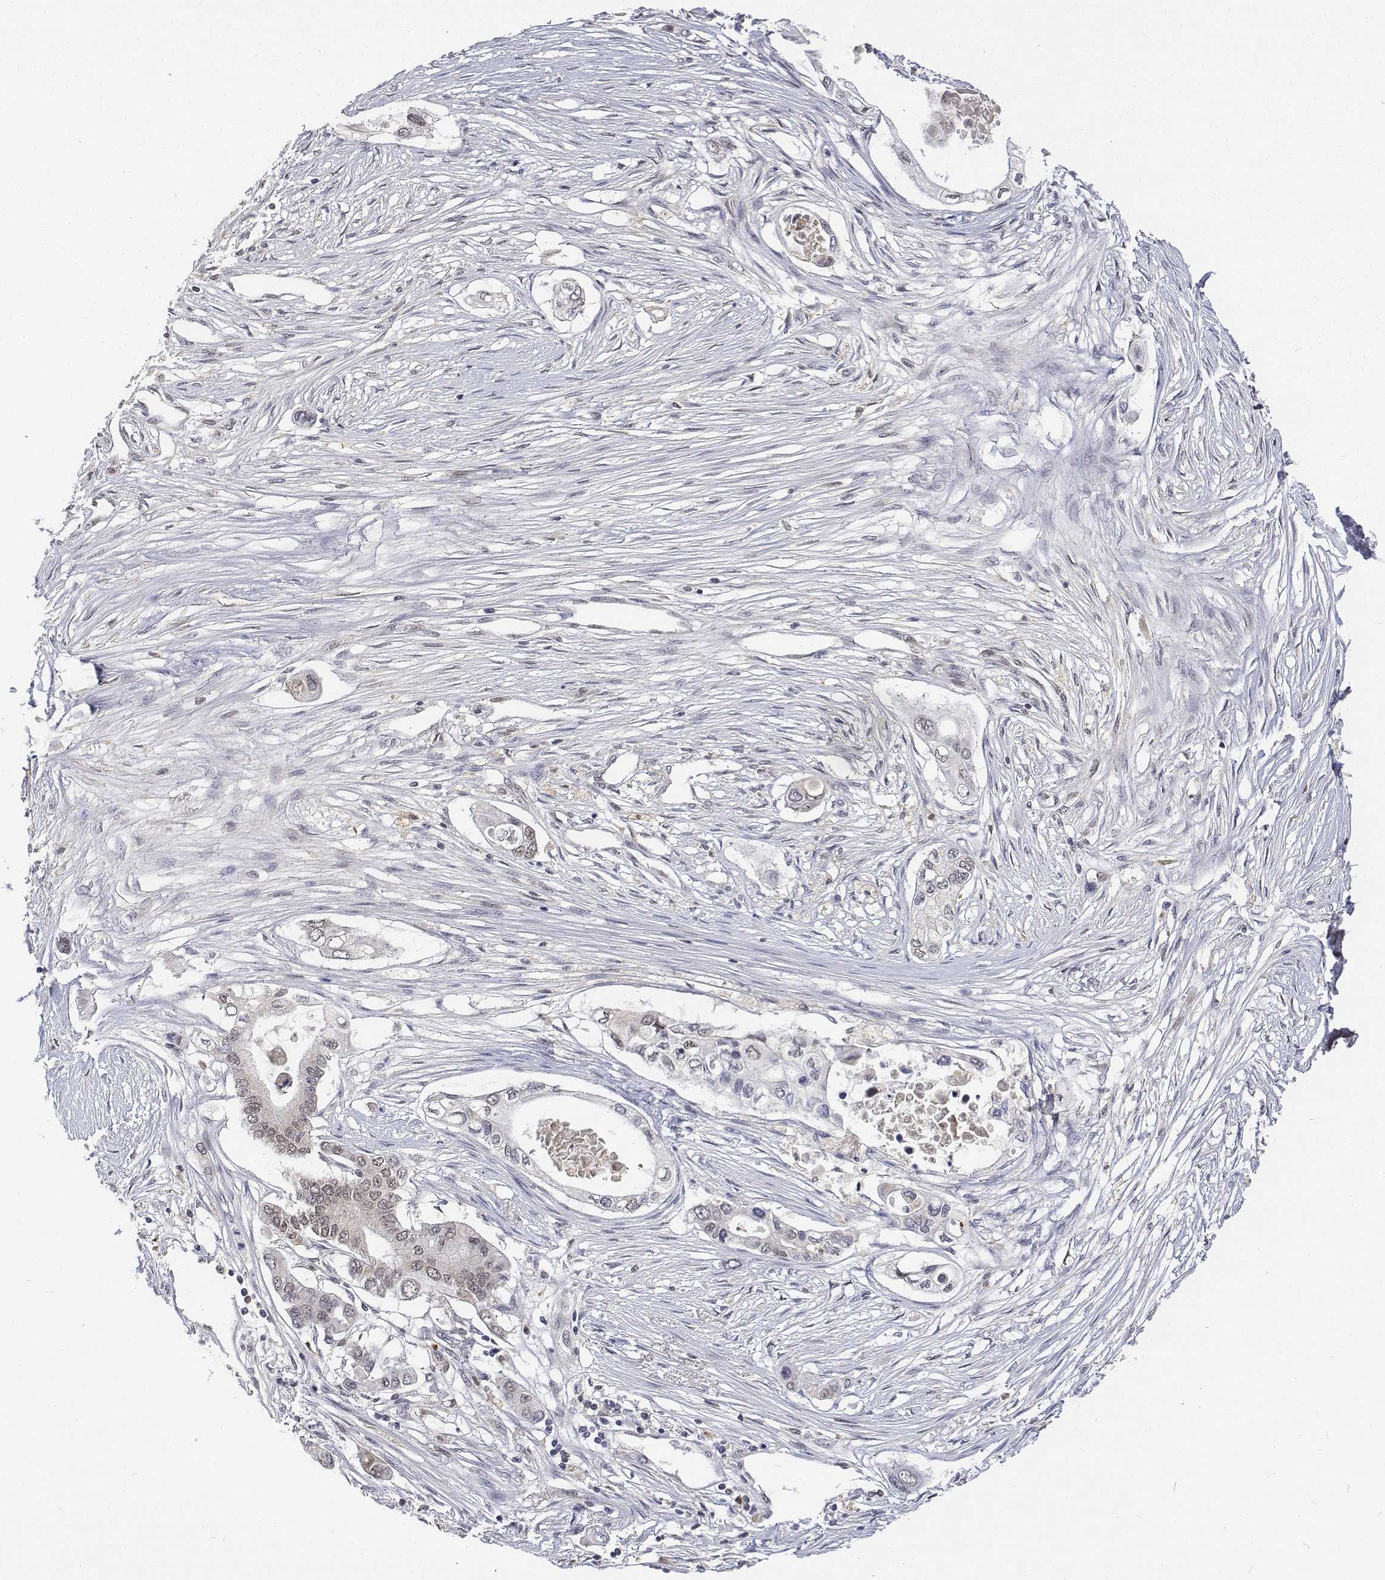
{"staining": {"intensity": "weak", "quantity": "25%-75%", "location": "nuclear"}, "tissue": "pancreatic cancer", "cell_type": "Tumor cells", "image_type": "cancer", "snomed": [{"axis": "morphology", "description": "Adenocarcinoma, NOS"}, {"axis": "topography", "description": "Pancreas"}], "caption": "Brown immunohistochemical staining in human adenocarcinoma (pancreatic) demonstrates weak nuclear staining in about 25%-75% of tumor cells.", "gene": "ATRX", "patient": {"sex": "female", "age": 63}}